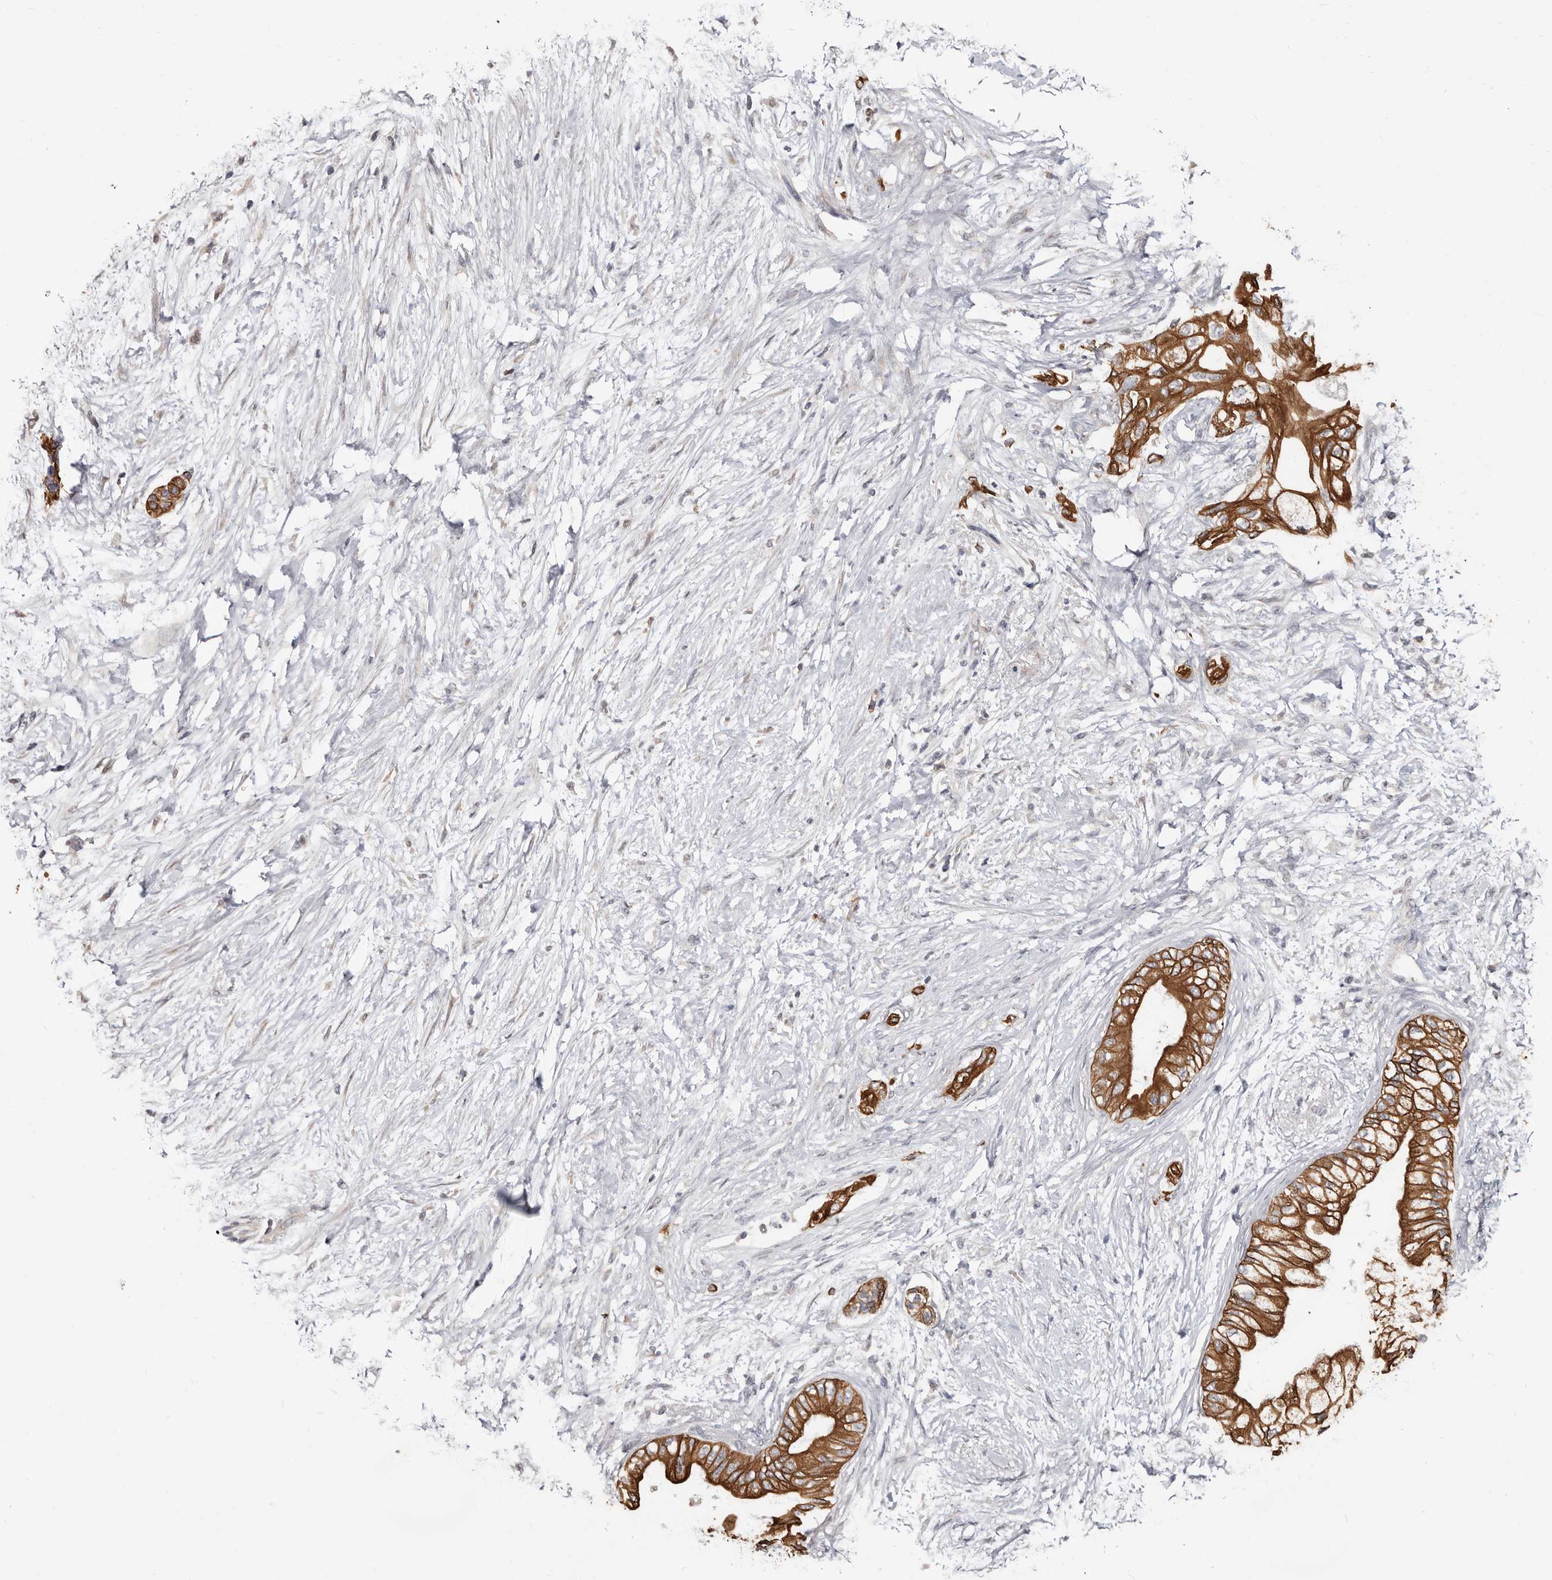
{"staining": {"intensity": "strong", "quantity": ">75%", "location": "cytoplasmic/membranous"}, "tissue": "pancreatic cancer", "cell_type": "Tumor cells", "image_type": "cancer", "snomed": [{"axis": "morphology", "description": "Normal tissue, NOS"}, {"axis": "morphology", "description": "Adenocarcinoma, NOS"}, {"axis": "topography", "description": "Pancreas"}, {"axis": "topography", "description": "Duodenum"}], "caption": "There is high levels of strong cytoplasmic/membranous staining in tumor cells of adenocarcinoma (pancreatic), as demonstrated by immunohistochemical staining (brown color).", "gene": "MRPL18", "patient": {"sex": "female", "age": 60}}